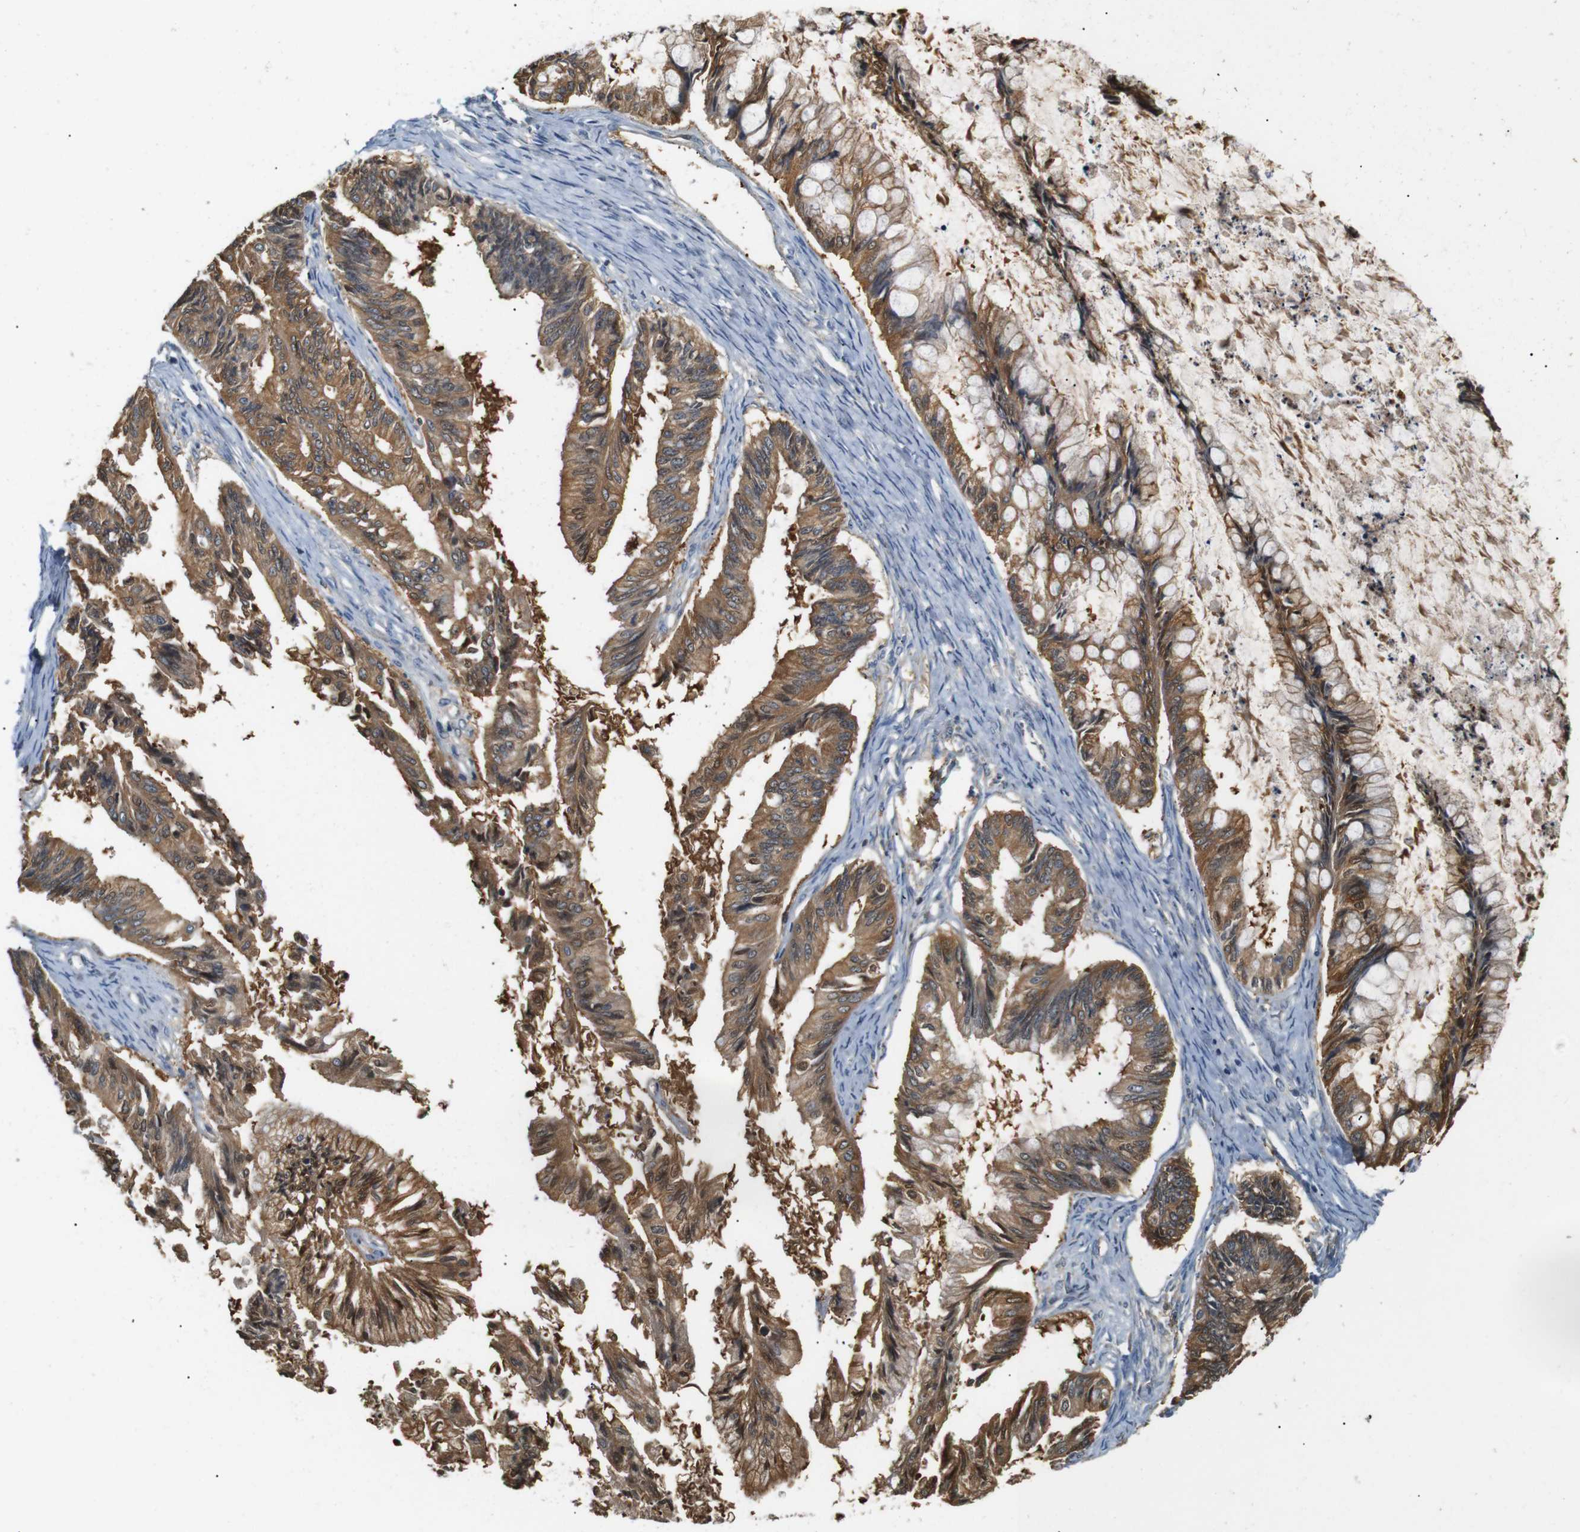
{"staining": {"intensity": "moderate", "quantity": ">75%", "location": "cytoplasmic/membranous"}, "tissue": "ovarian cancer", "cell_type": "Tumor cells", "image_type": "cancer", "snomed": [{"axis": "morphology", "description": "Cystadenocarcinoma, mucinous, NOS"}, {"axis": "topography", "description": "Ovary"}], "caption": "A brown stain shows moderate cytoplasmic/membranous expression of a protein in ovarian cancer tumor cells.", "gene": "NEBL", "patient": {"sex": "female", "age": 57}}